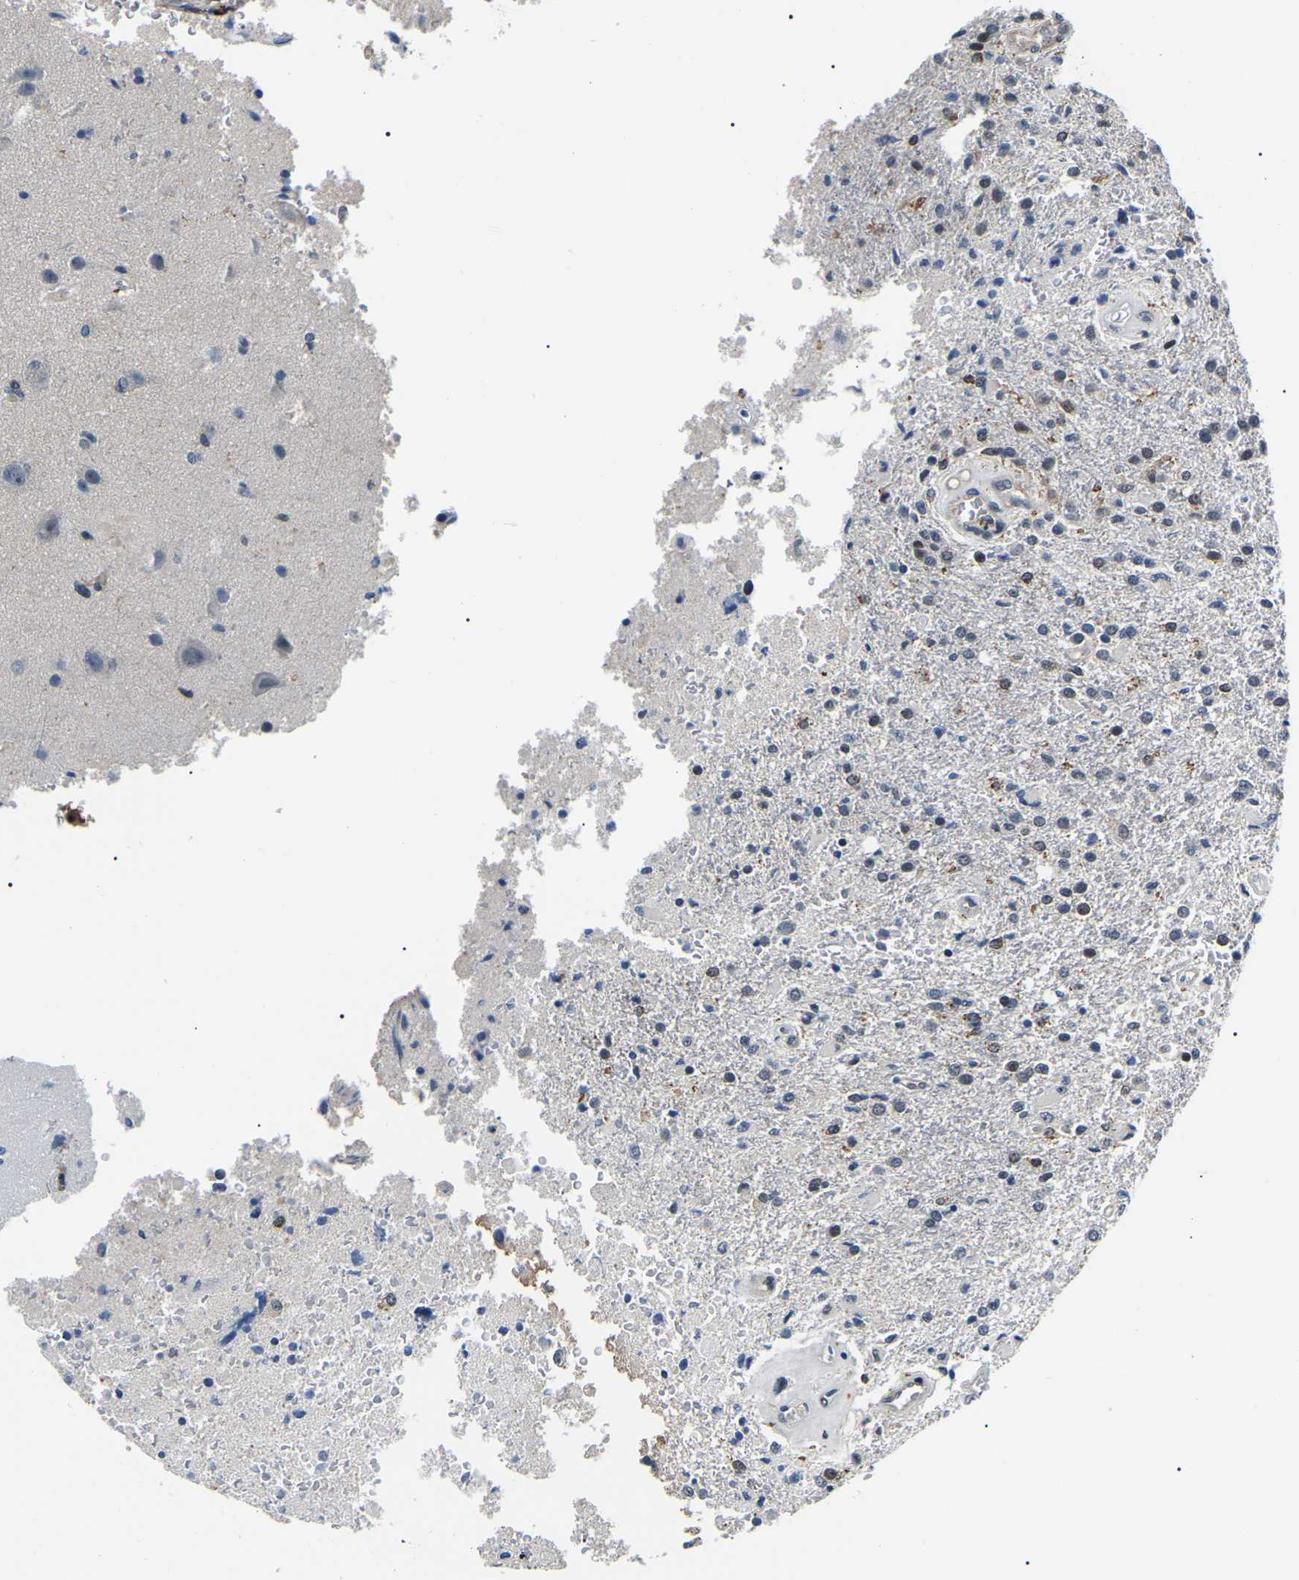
{"staining": {"intensity": "moderate", "quantity": "25%-75%", "location": "cytoplasmic/membranous,nuclear"}, "tissue": "glioma", "cell_type": "Tumor cells", "image_type": "cancer", "snomed": [{"axis": "morphology", "description": "Normal tissue, NOS"}, {"axis": "morphology", "description": "Glioma, malignant, High grade"}, {"axis": "topography", "description": "Cerebral cortex"}], "caption": "Moderate cytoplasmic/membranous and nuclear protein staining is present in about 25%-75% of tumor cells in glioma.", "gene": "RRP1B", "patient": {"sex": "male", "age": 77}}